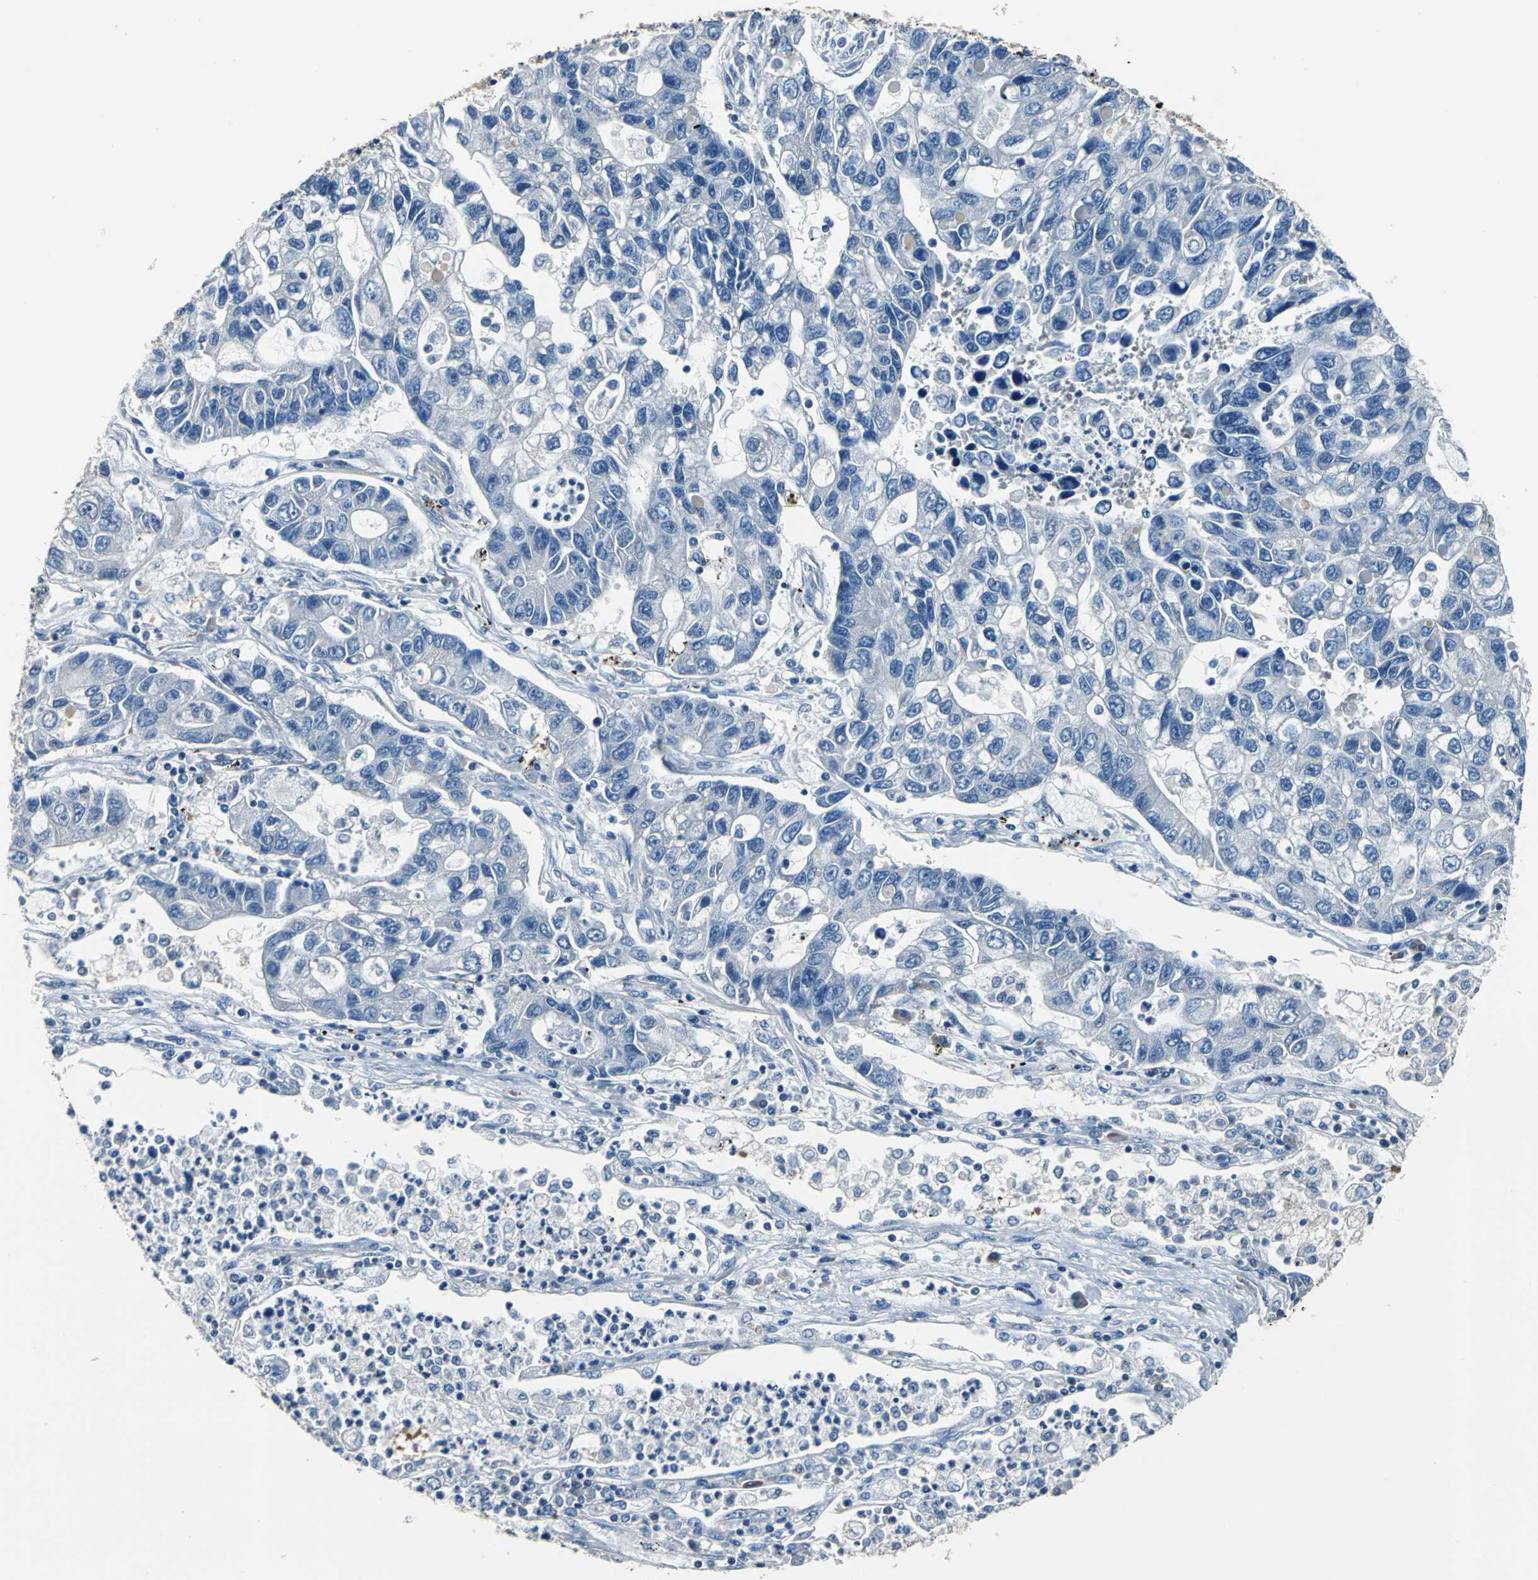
{"staining": {"intensity": "negative", "quantity": "none", "location": "none"}, "tissue": "lung cancer", "cell_type": "Tumor cells", "image_type": "cancer", "snomed": [{"axis": "morphology", "description": "Adenocarcinoma, NOS"}, {"axis": "topography", "description": "Lung"}], "caption": "Immunohistochemical staining of human adenocarcinoma (lung) displays no significant expression in tumor cells. Brightfield microscopy of immunohistochemistry stained with DAB (3,3'-diaminobenzidine) (brown) and hematoxylin (blue), captured at high magnification.", "gene": "PRKCA", "patient": {"sex": "female", "age": 51}}